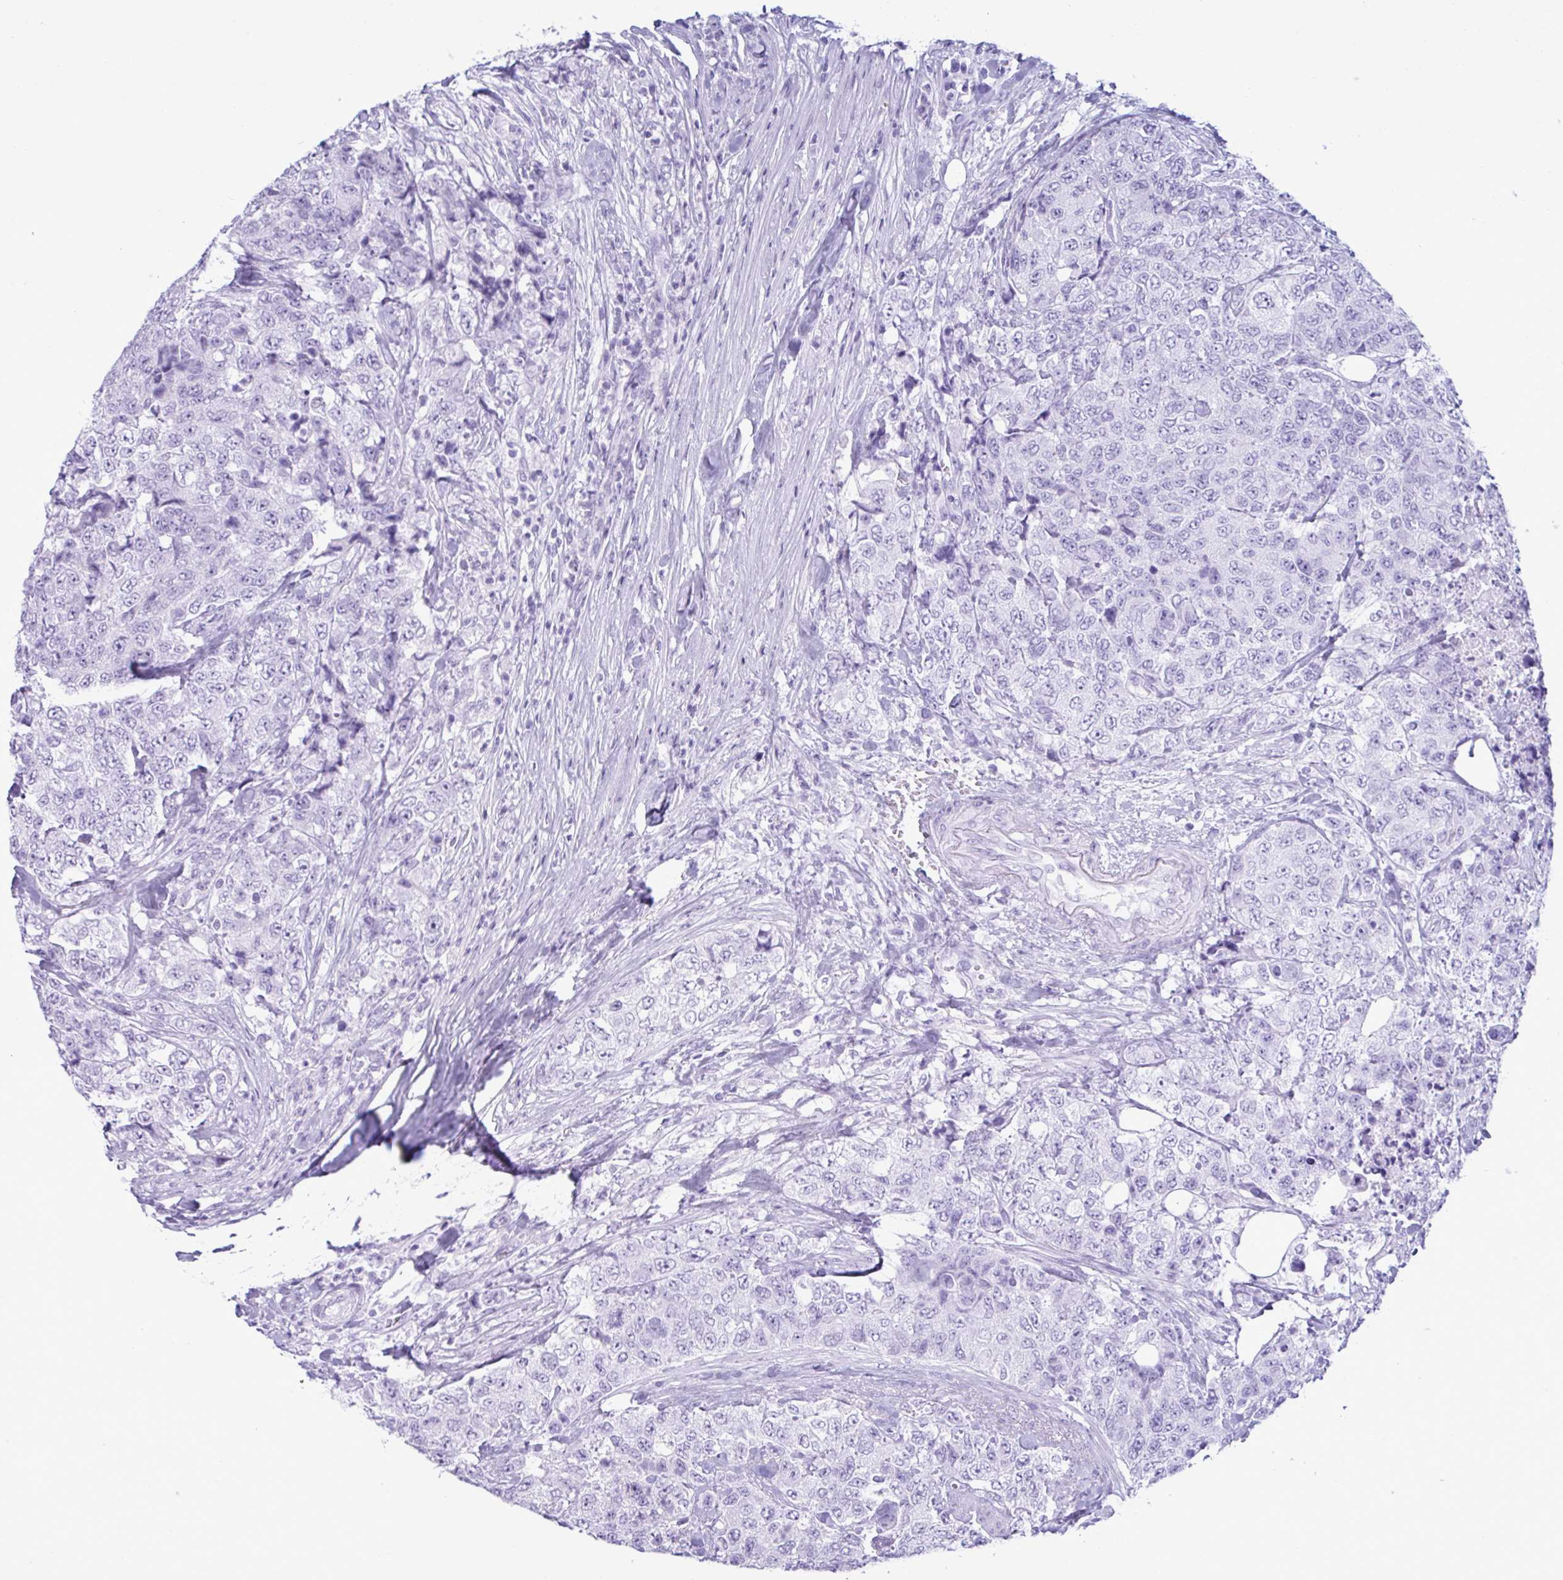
{"staining": {"intensity": "negative", "quantity": "none", "location": "none"}, "tissue": "urothelial cancer", "cell_type": "Tumor cells", "image_type": "cancer", "snomed": [{"axis": "morphology", "description": "Urothelial carcinoma, High grade"}, {"axis": "topography", "description": "Urinary bladder"}], "caption": "This is an immunohistochemistry photomicrograph of urothelial cancer. There is no staining in tumor cells.", "gene": "MRGPRG", "patient": {"sex": "female", "age": 78}}